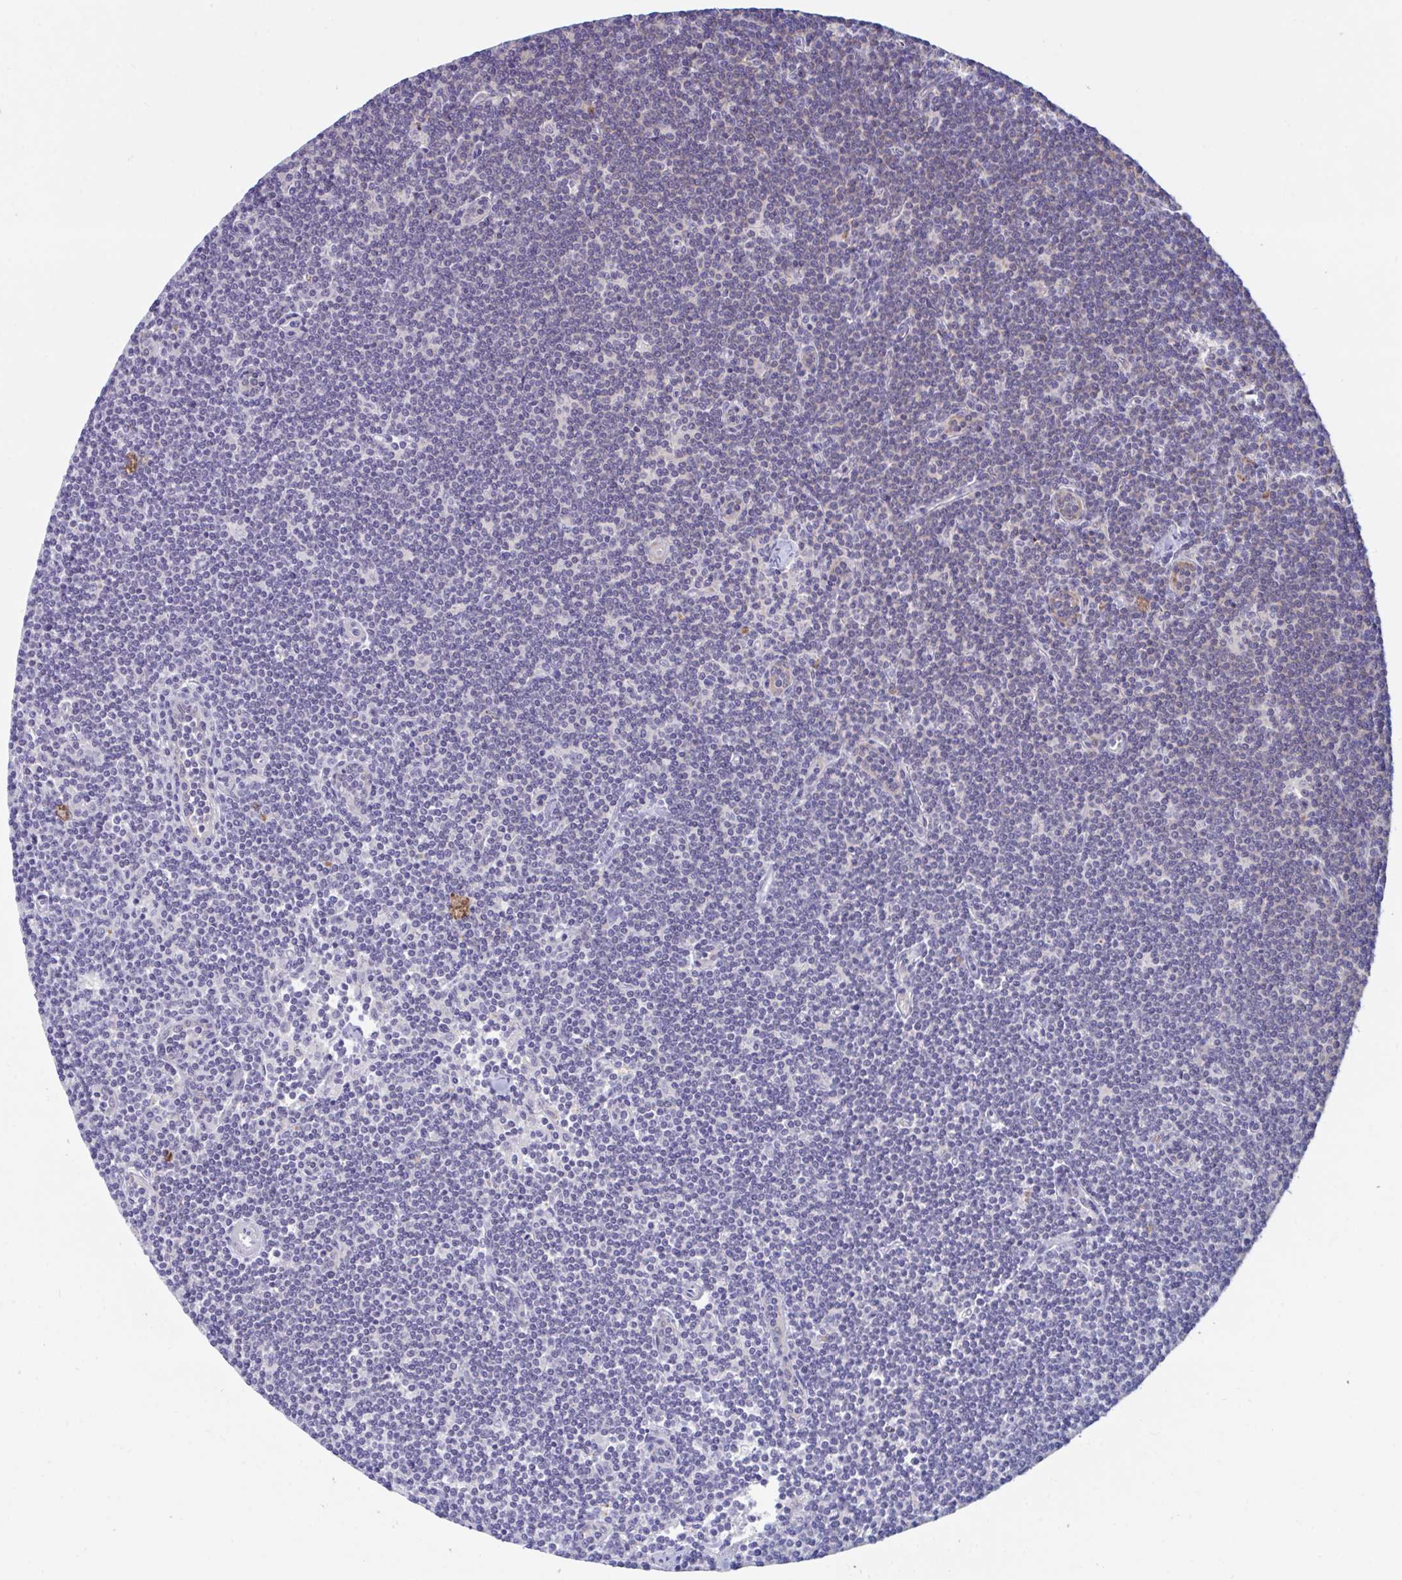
{"staining": {"intensity": "weak", "quantity": "<25%", "location": "cytoplasmic/membranous"}, "tissue": "lymphoma", "cell_type": "Tumor cells", "image_type": "cancer", "snomed": [{"axis": "morphology", "description": "Malignant lymphoma, non-Hodgkin's type, Low grade"}, {"axis": "topography", "description": "Lymph node"}], "caption": "Tumor cells are negative for protein expression in human lymphoma. (Stains: DAB IHC with hematoxylin counter stain, Microscopy: brightfield microscopy at high magnification).", "gene": "BCAT2", "patient": {"sex": "female", "age": 73}}